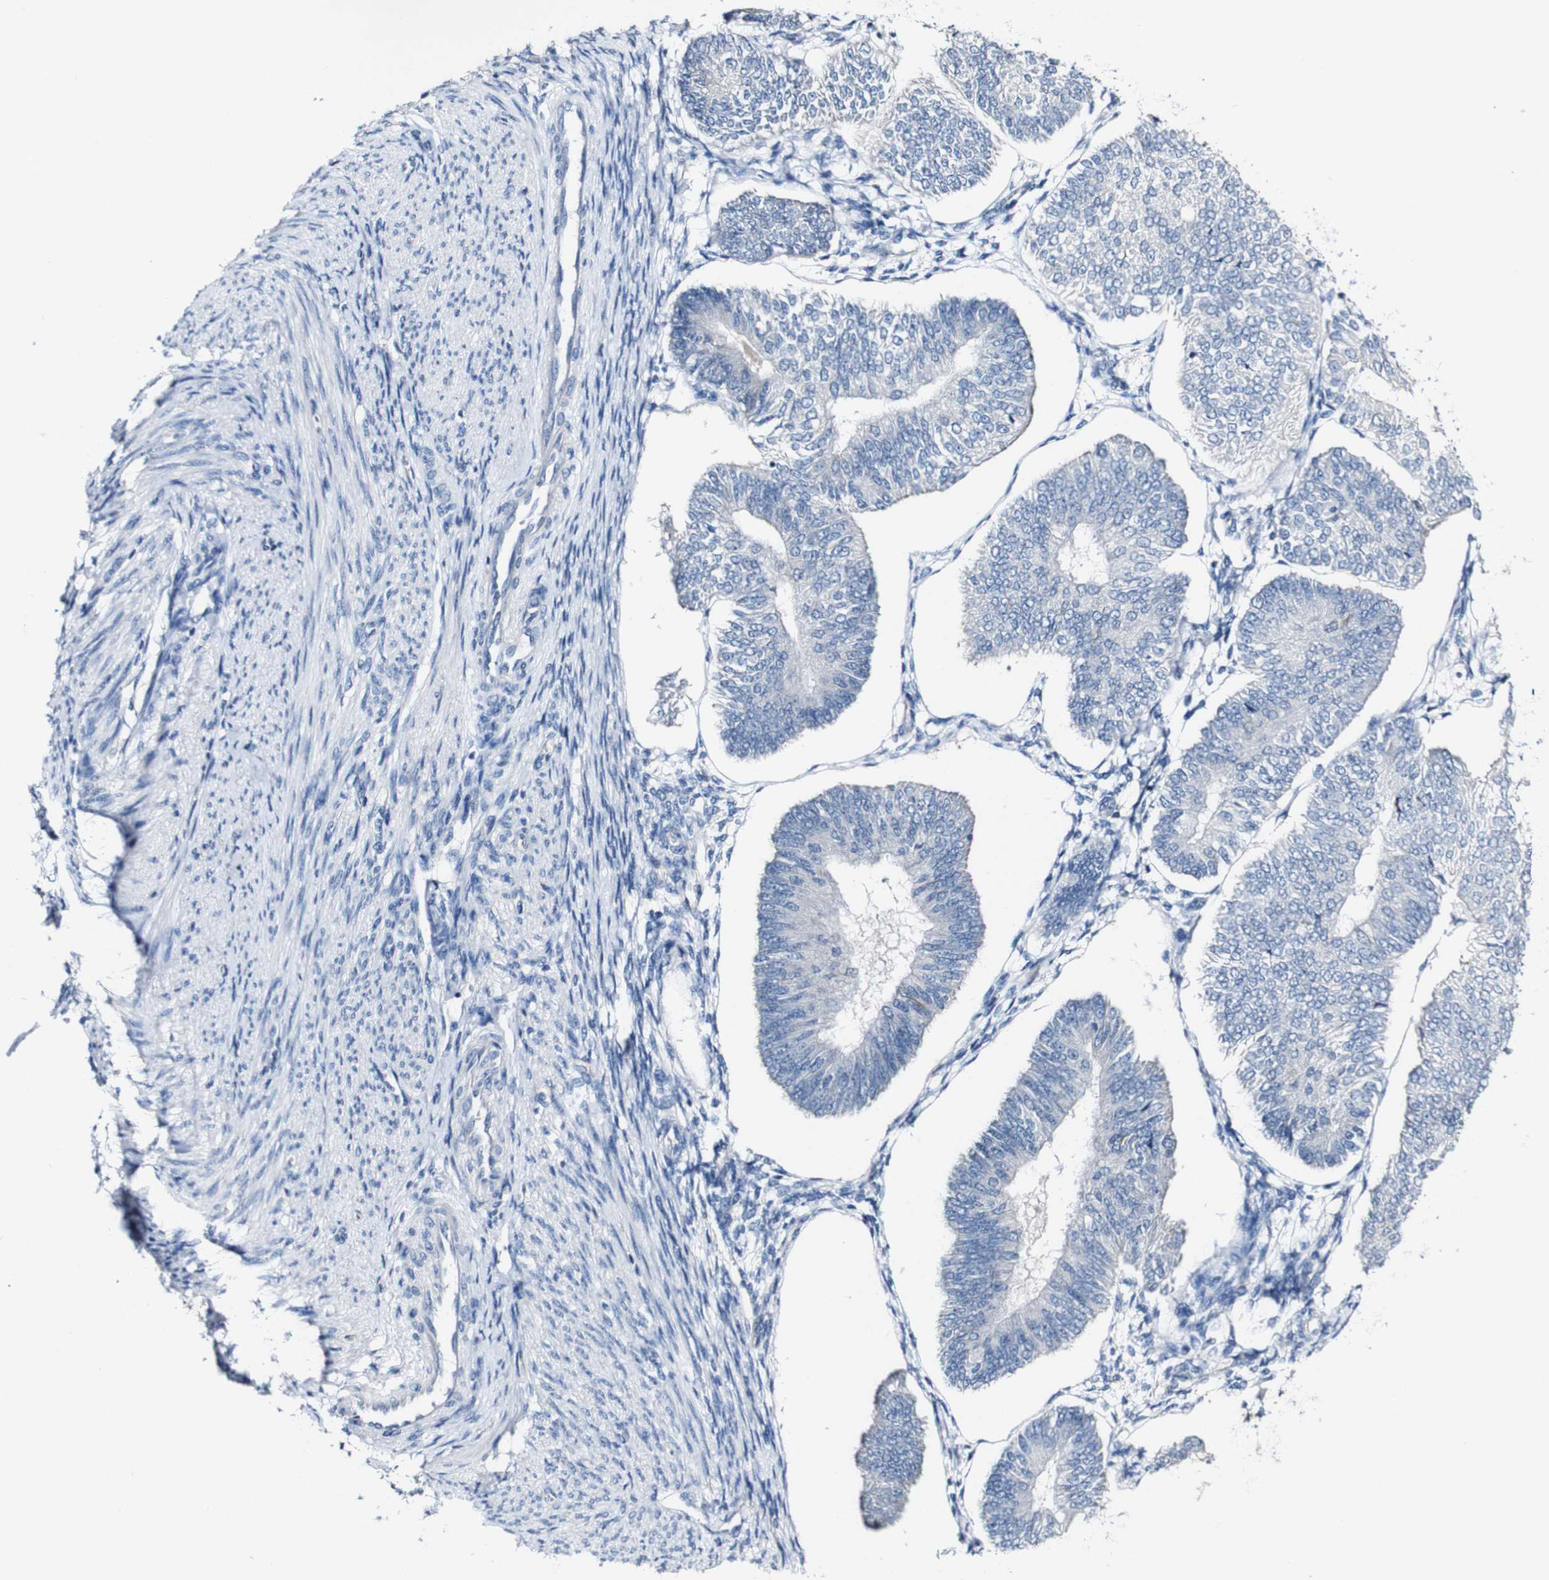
{"staining": {"intensity": "negative", "quantity": "none", "location": "none"}, "tissue": "endometrial cancer", "cell_type": "Tumor cells", "image_type": "cancer", "snomed": [{"axis": "morphology", "description": "Adenocarcinoma, NOS"}, {"axis": "topography", "description": "Endometrium"}], "caption": "High magnification brightfield microscopy of endometrial cancer (adenocarcinoma) stained with DAB (brown) and counterstained with hematoxylin (blue): tumor cells show no significant expression.", "gene": "GRAMD1A", "patient": {"sex": "female", "age": 58}}